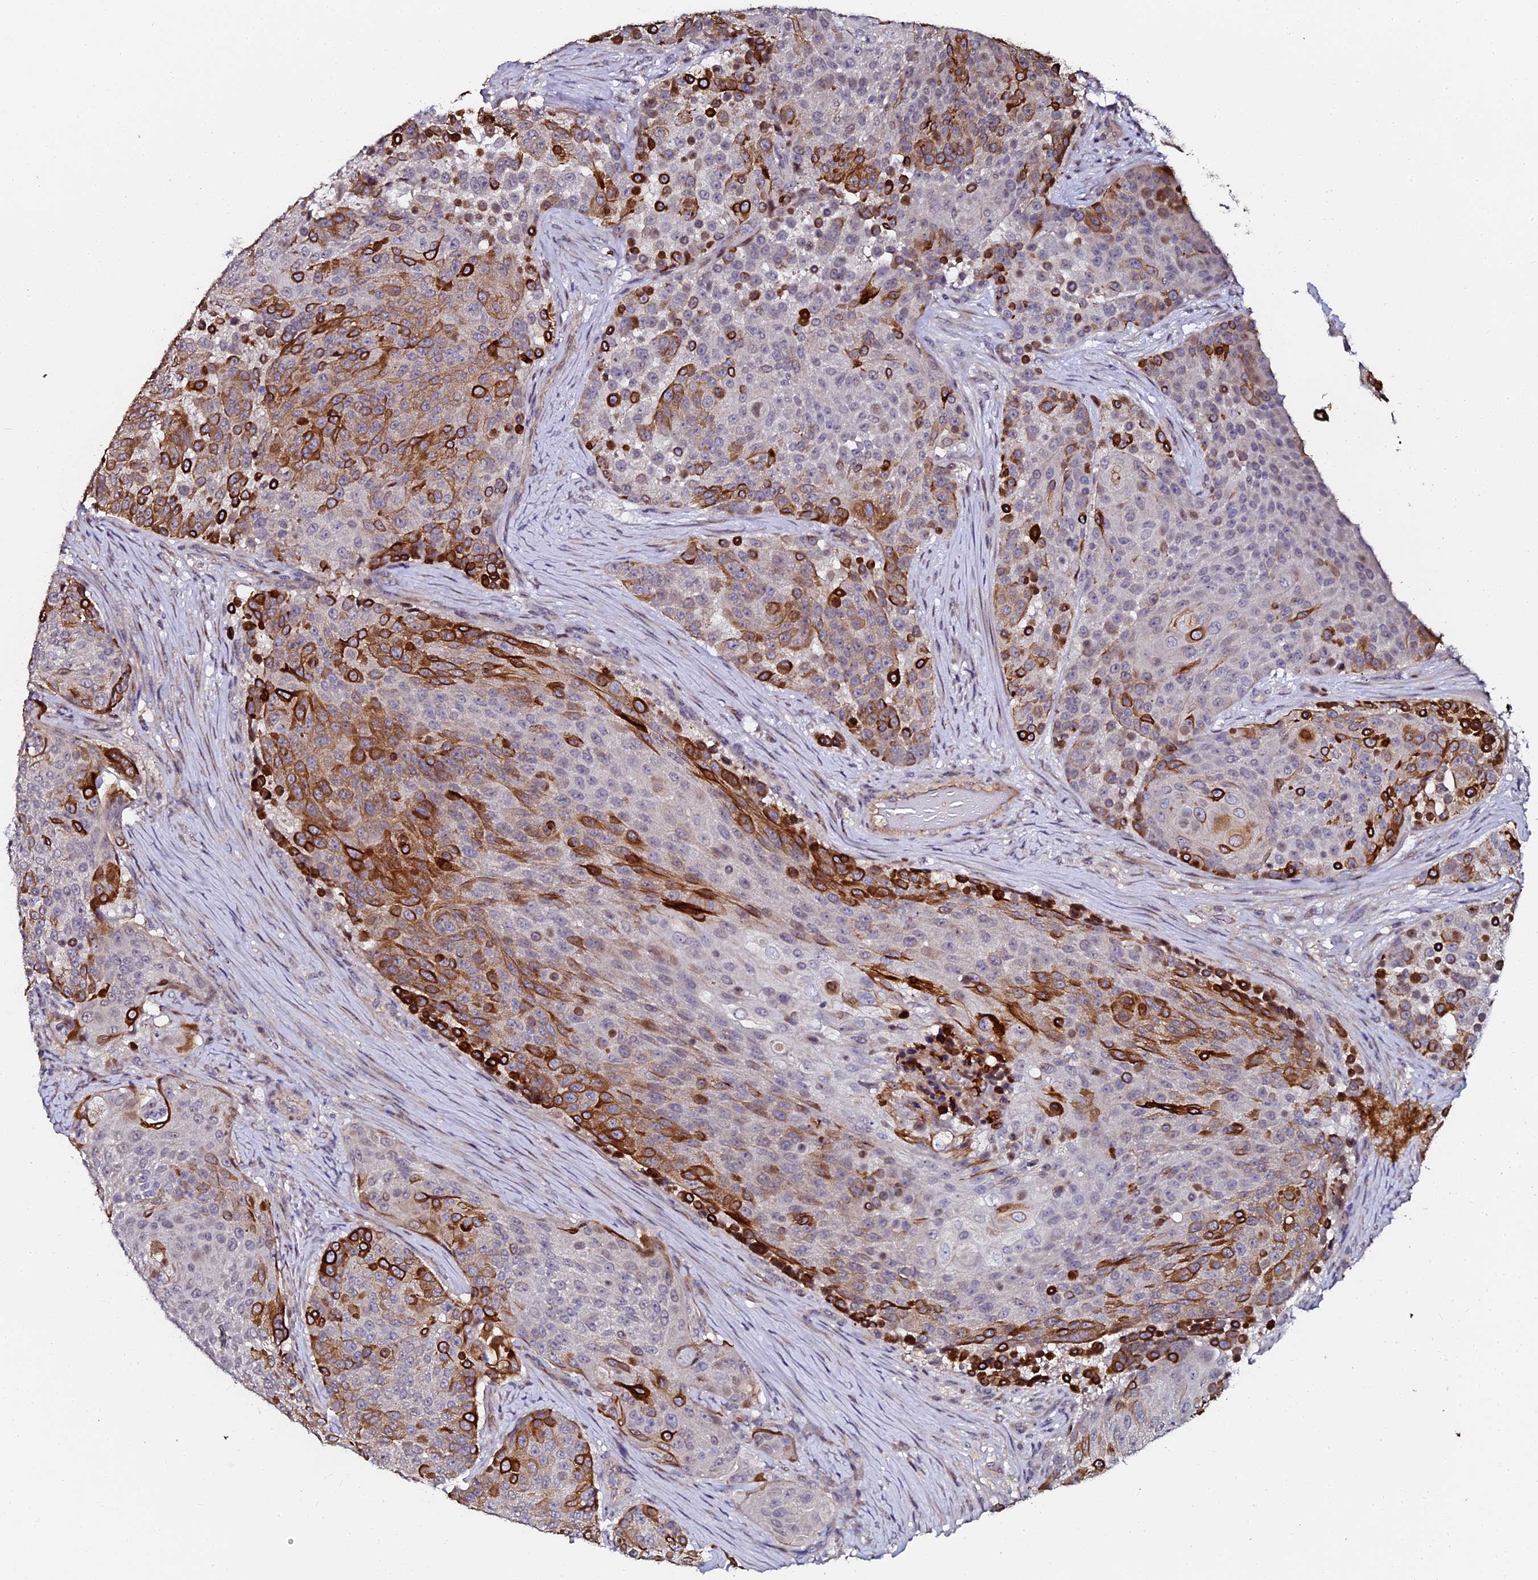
{"staining": {"intensity": "strong", "quantity": "25%-75%", "location": "cytoplasmic/membranous"}, "tissue": "urothelial cancer", "cell_type": "Tumor cells", "image_type": "cancer", "snomed": [{"axis": "morphology", "description": "Urothelial carcinoma, High grade"}, {"axis": "topography", "description": "Urinary bladder"}], "caption": "This micrograph reveals urothelial carcinoma (high-grade) stained with immunohistochemistry to label a protein in brown. The cytoplasmic/membranous of tumor cells show strong positivity for the protein. Nuclei are counter-stained blue.", "gene": "GPN3", "patient": {"sex": "female", "age": 63}}